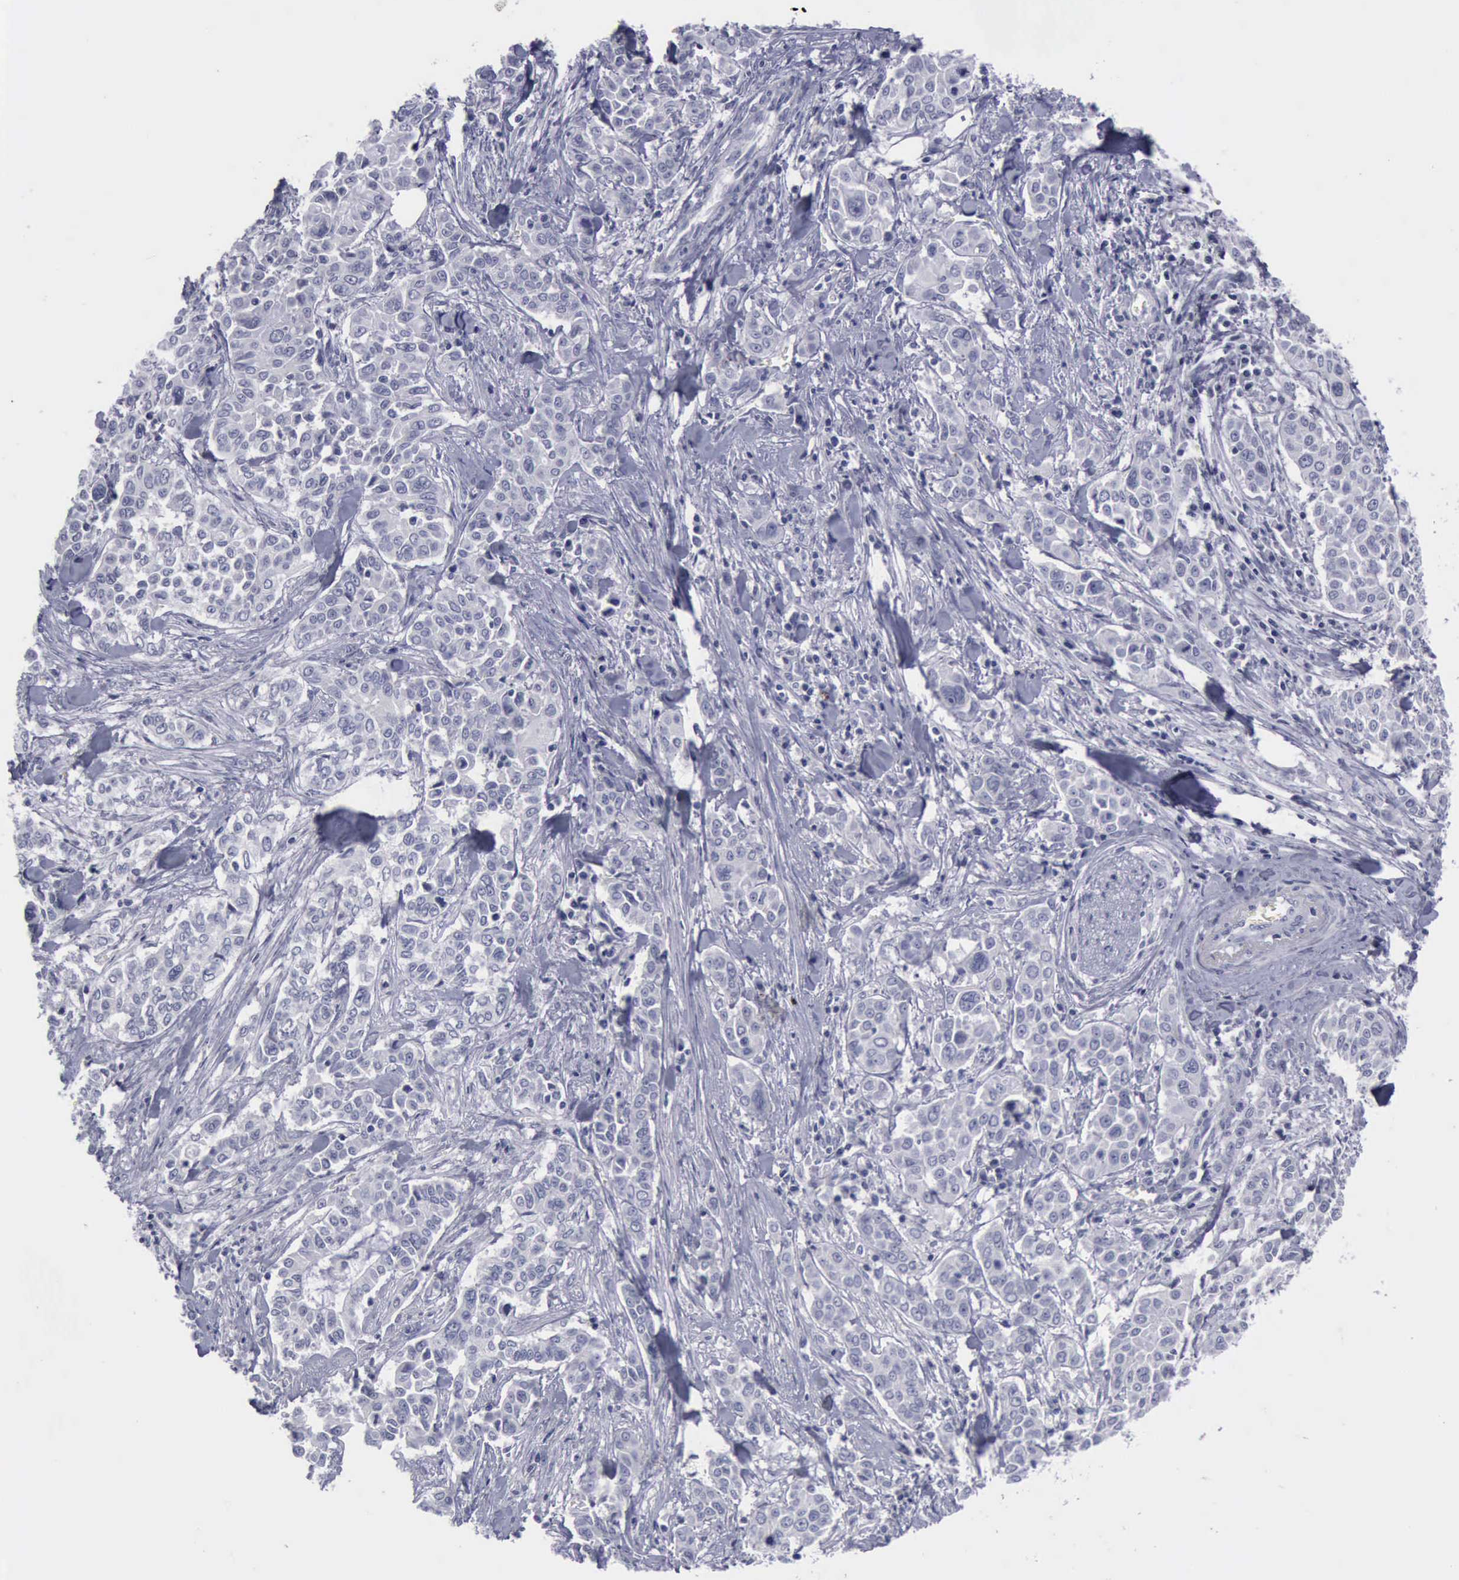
{"staining": {"intensity": "negative", "quantity": "none", "location": "none"}, "tissue": "pancreatic cancer", "cell_type": "Tumor cells", "image_type": "cancer", "snomed": [{"axis": "morphology", "description": "Adenocarcinoma, NOS"}, {"axis": "topography", "description": "Pancreas"}], "caption": "The photomicrograph demonstrates no staining of tumor cells in pancreatic adenocarcinoma. (DAB IHC, high magnification).", "gene": "KRT13", "patient": {"sex": "female", "age": 52}}